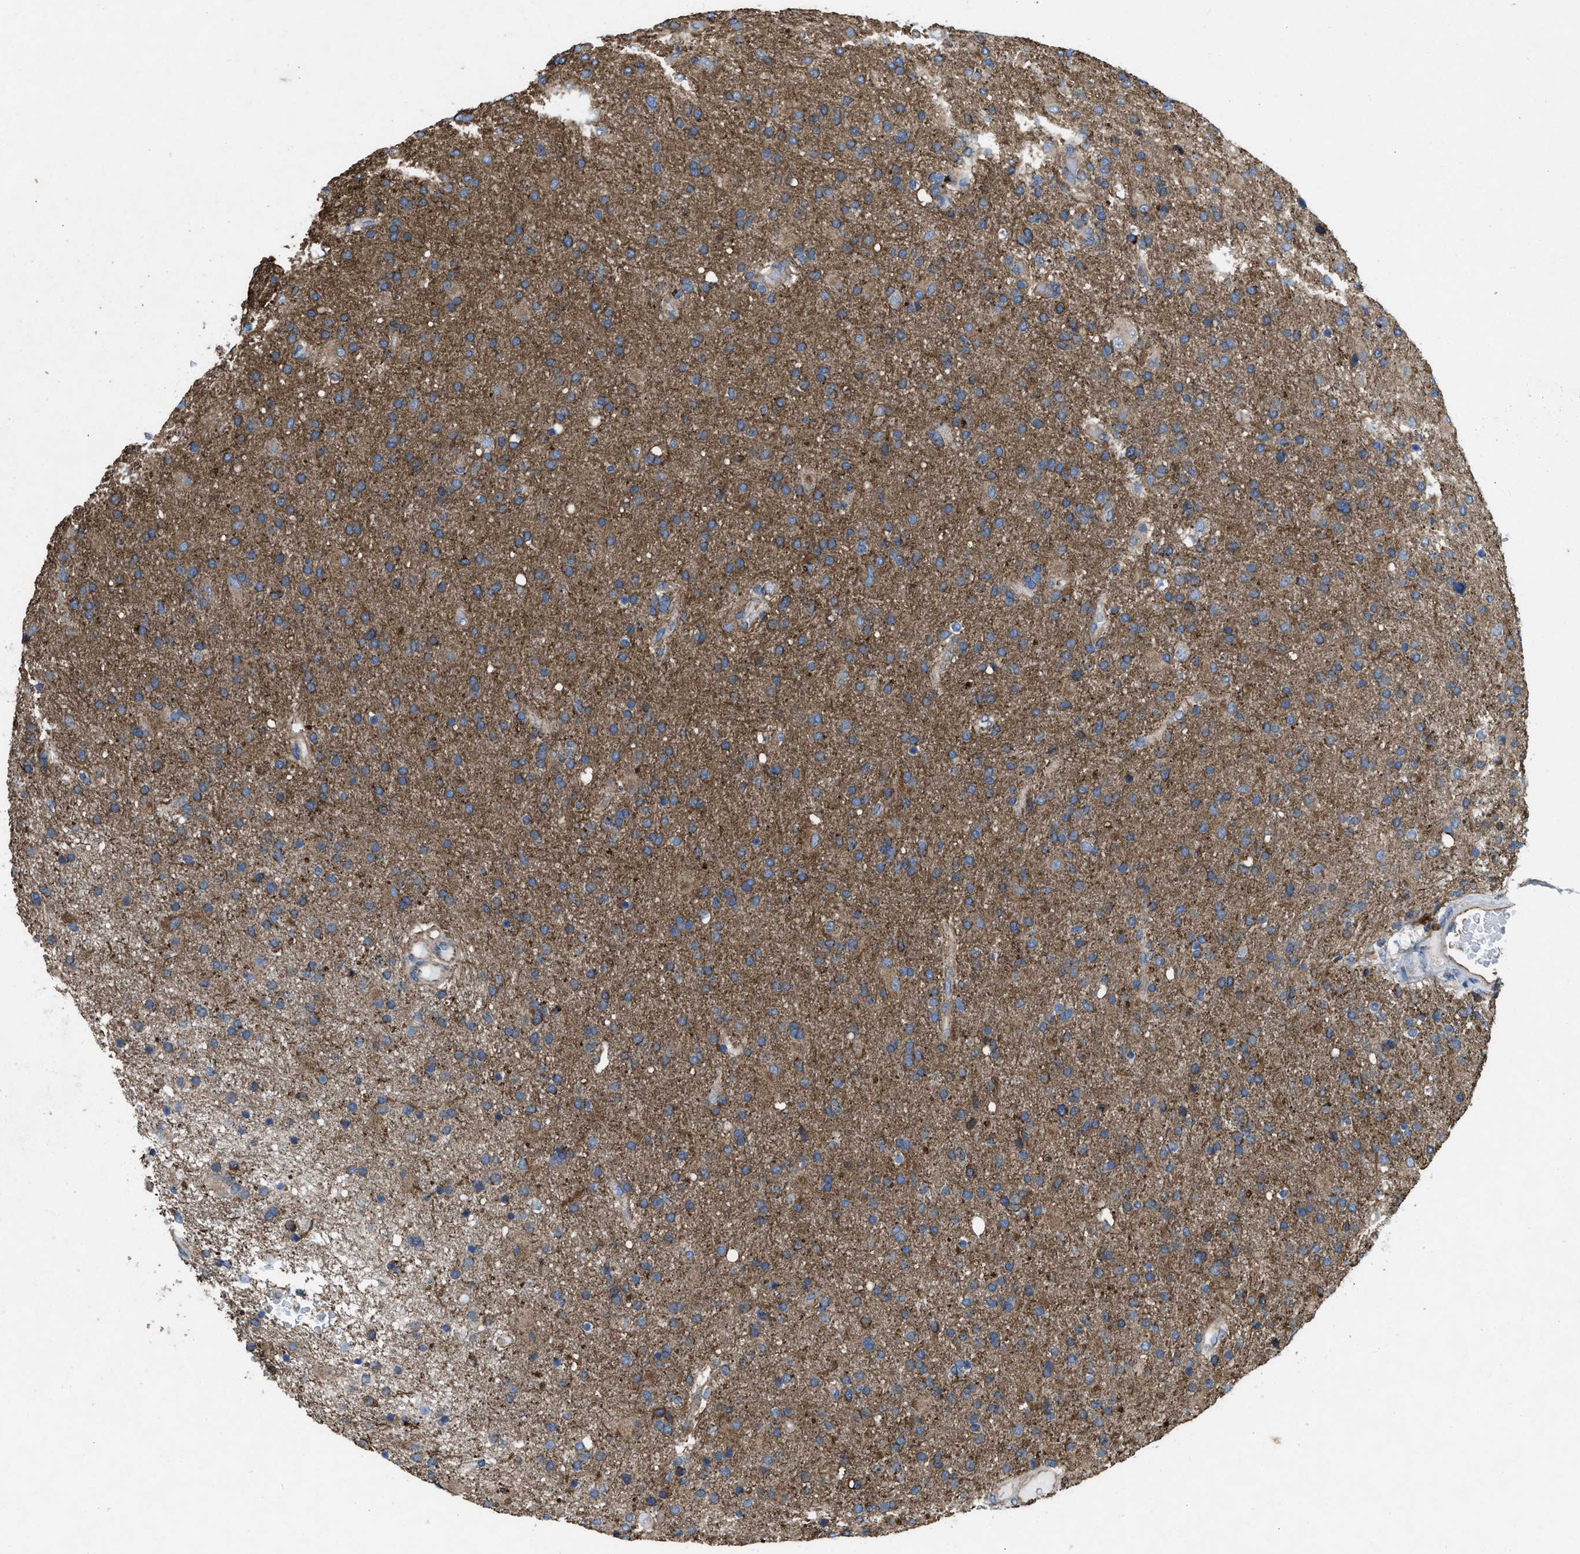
{"staining": {"intensity": "moderate", "quantity": "25%-75%", "location": "cytoplasmic/membranous"}, "tissue": "glioma", "cell_type": "Tumor cells", "image_type": "cancer", "snomed": [{"axis": "morphology", "description": "Glioma, malignant, High grade"}, {"axis": "topography", "description": "Brain"}], "caption": "The immunohistochemical stain labels moderate cytoplasmic/membranous expression in tumor cells of glioma tissue.", "gene": "DOLPP1", "patient": {"sex": "male", "age": 72}}